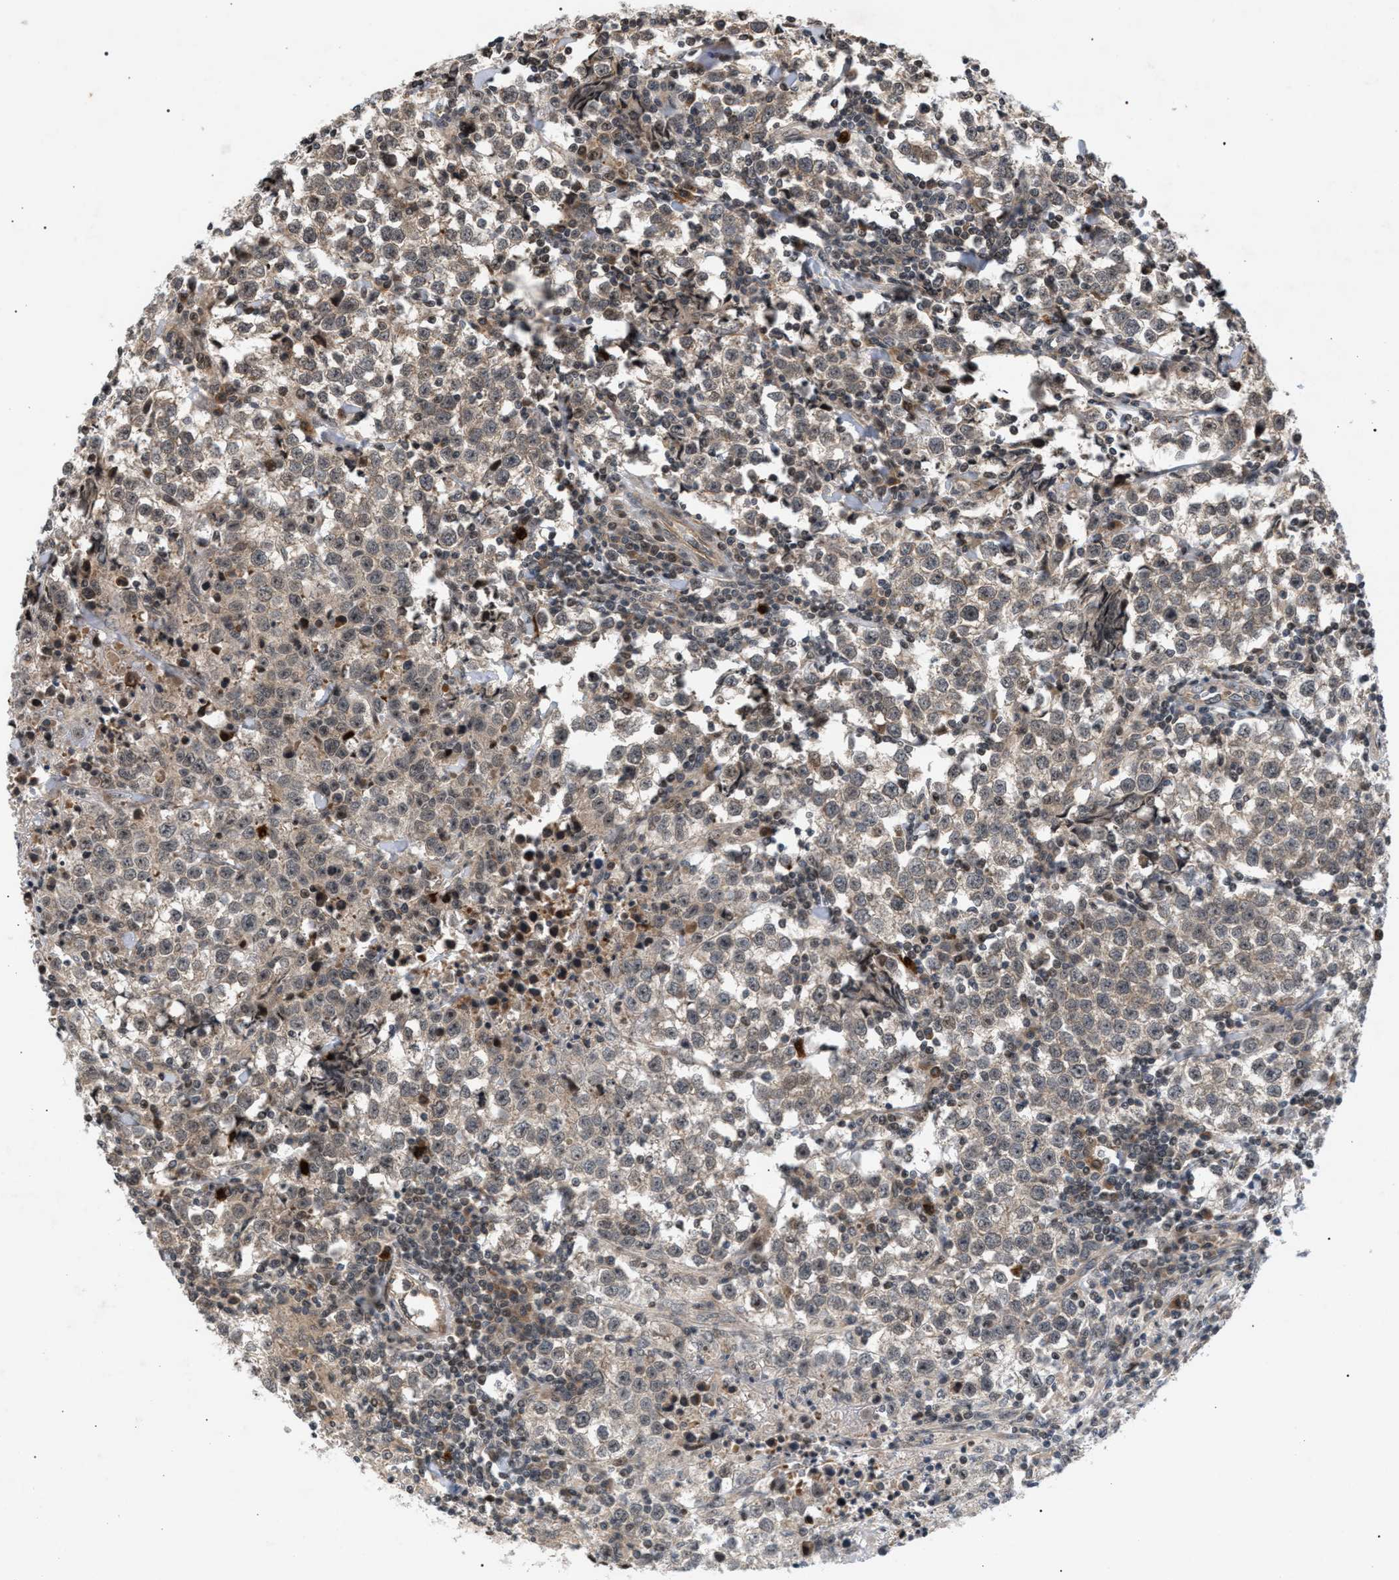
{"staining": {"intensity": "weak", "quantity": "<25%", "location": "cytoplasmic/membranous"}, "tissue": "testis cancer", "cell_type": "Tumor cells", "image_type": "cancer", "snomed": [{"axis": "morphology", "description": "Seminoma, NOS"}, {"axis": "morphology", "description": "Carcinoma, Embryonal, NOS"}, {"axis": "topography", "description": "Testis"}], "caption": "Tumor cells show no significant positivity in testis cancer (embryonal carcinoma). (Stains: DAB IHC with hematoxylin counter stain, Microscopy: brightfield microscopy at high magnification).", "gene": "IRAK4", "patient": {"sex": "male", "age": 36}}